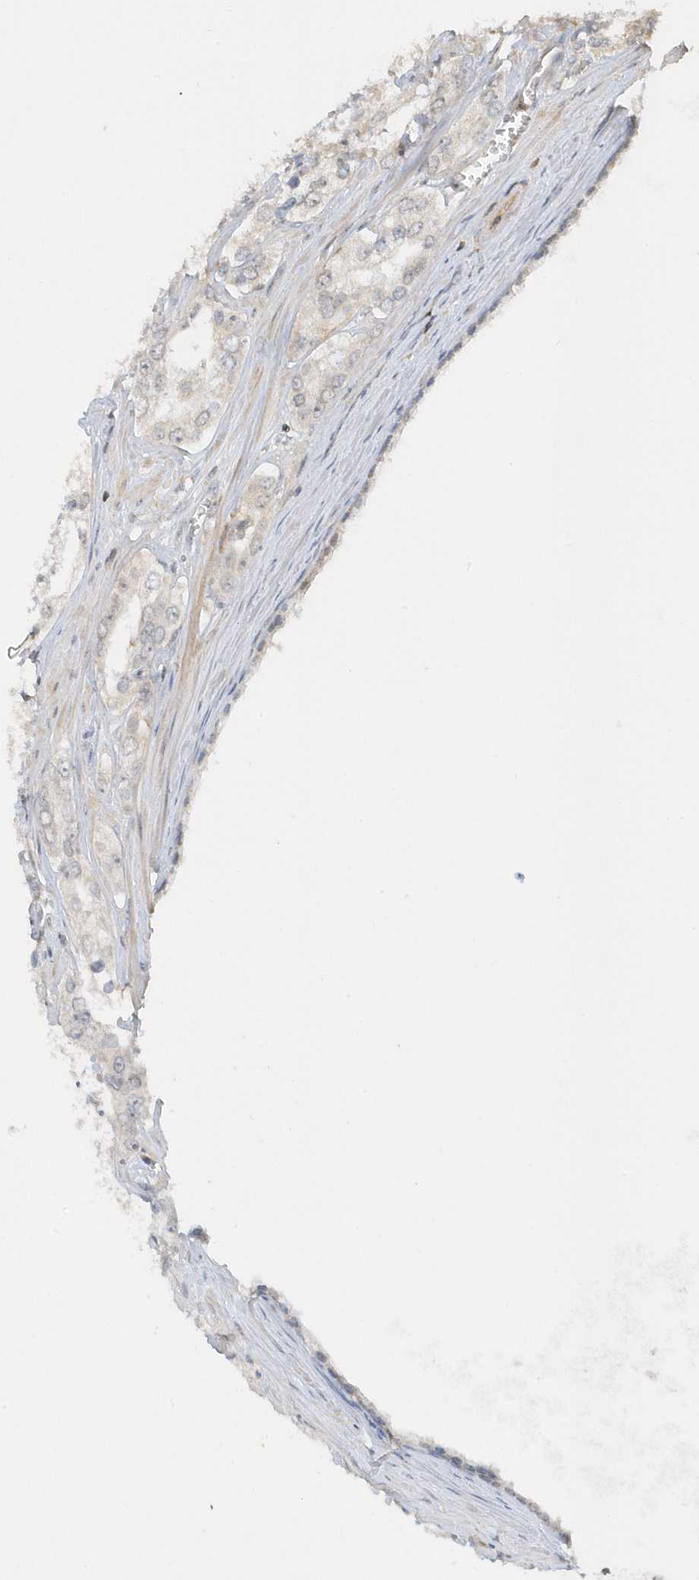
{"staining": {"intensity": "negative", "quantity": "none", "location": "none"}, "tissue": "prostate cancer", "cell_type": "Tumor cells", "image_type": "cancer", "snomed": [{"axis": "morphology", "description": "Adenocarcinoma, High grade"}, {"axis": "topography", "description": "Prostate"}], "caption": "A photomicrograph of high-grade adenocarcinoma (prostate) stained for a protein displays no brown staining in tumor cells. The staining was performed using DAB to visualize the protein expression in brown, while the nuclei were stained in blue with hematoxylin (Magnification: 20x).", "gene": "ZBTB8A", "patient": {"sex": "male", "age": 66}}